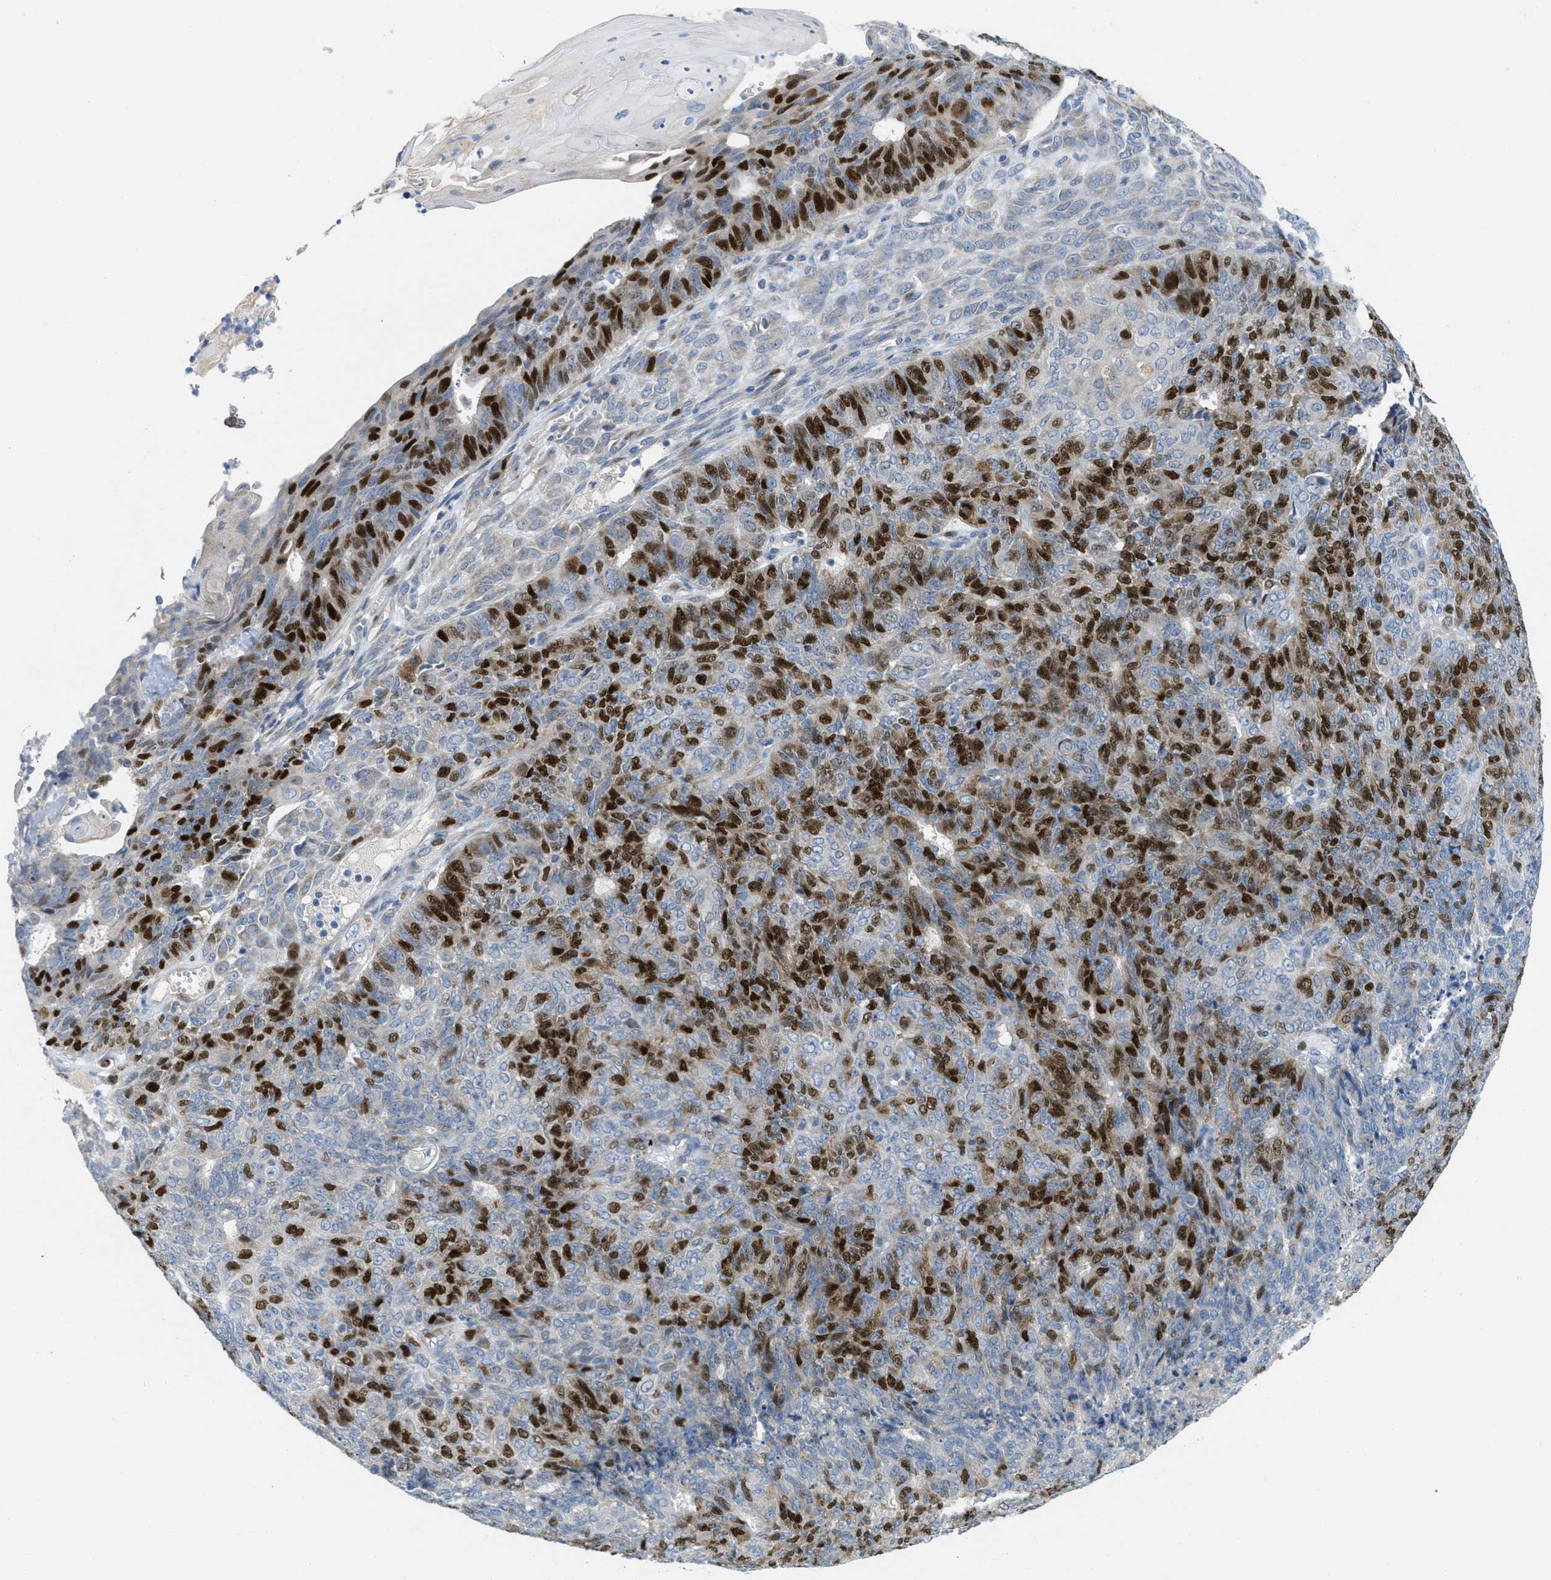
{"staining": {"intensity": "strong", "quantity": ">75%", "location": "nuclear"}, "tissue": "endometrial cancer", "cell_type": "Tumor cells", "image_type": "cancer", "snomed": [{"axis": "morphology", "description": "Adenocarcinoma, NOS"}, {"axis": "topography", "description": "Endometrium"}], "caption": "Adenocarcinoma (endometrial) stained for a protein (brown) demonstrates strong nuclear positive positivity in approximately >75% of tumor cells.", "gene": "ORC6", "patient": {"sex": "female", "age": 32}}